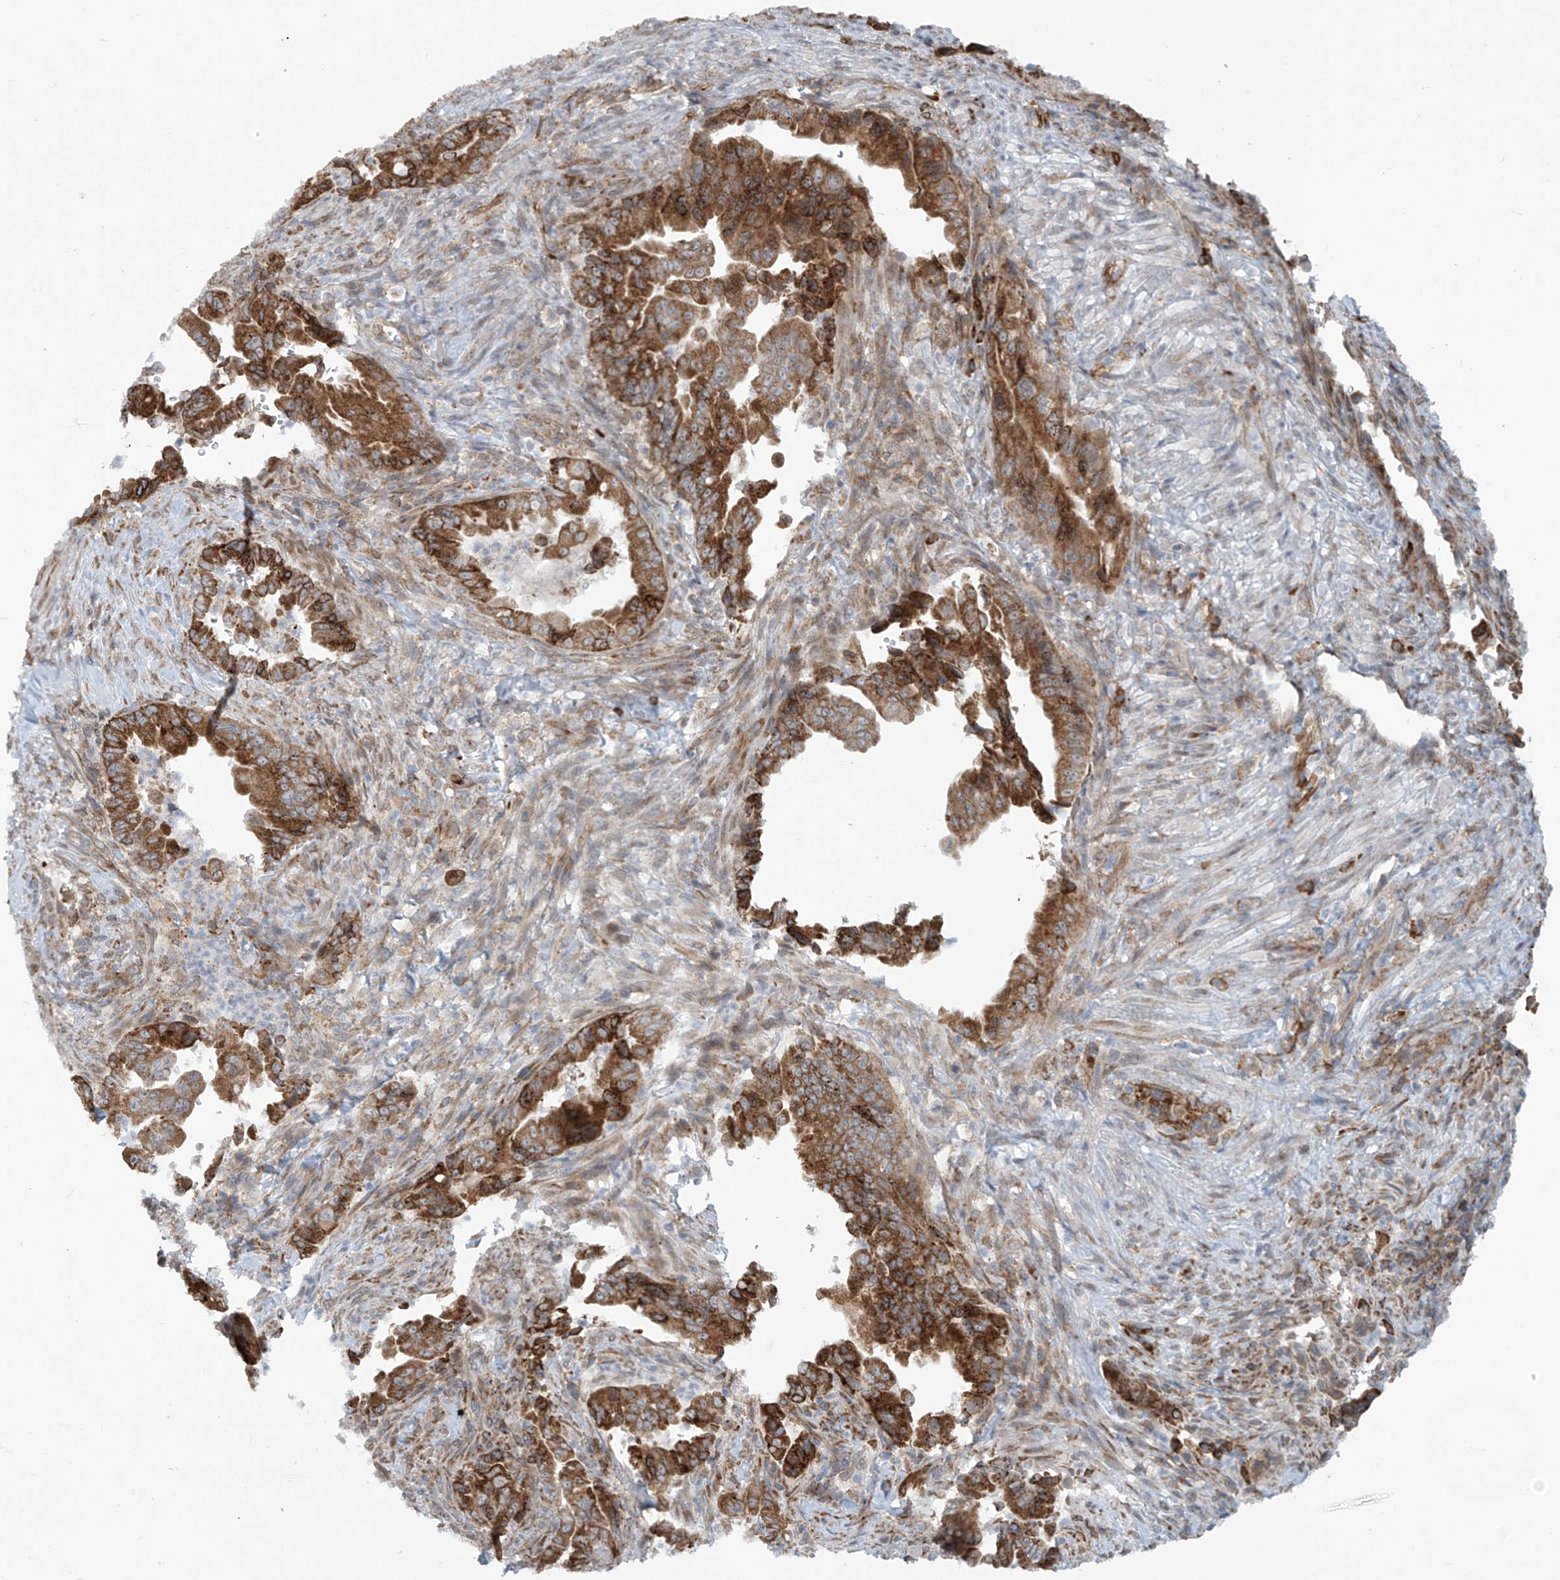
{"staining": {"intensity": "moderate", "quantity": ">75%", "location": "cytoplasmic/membranous"}, "tissue": "pancreatic cancer", "cell_type": "Tumor cells", "image_type": "cancer", "snomed": [{"axis": "morphology", "description": "Adenocarcinoma, NOS"}, {"axis": "topography", "description": "Pancreas"}], "caption": "Immunohistochemistry histopathology image of human pancreatic cancer stained for a protein (brown), which exhibits medium levels of moderate cytoplasmic/membranous staining in about >75% of tumor cells.", "gene": "KATNIP", "patient": {"sex": "male", "age": 70}}